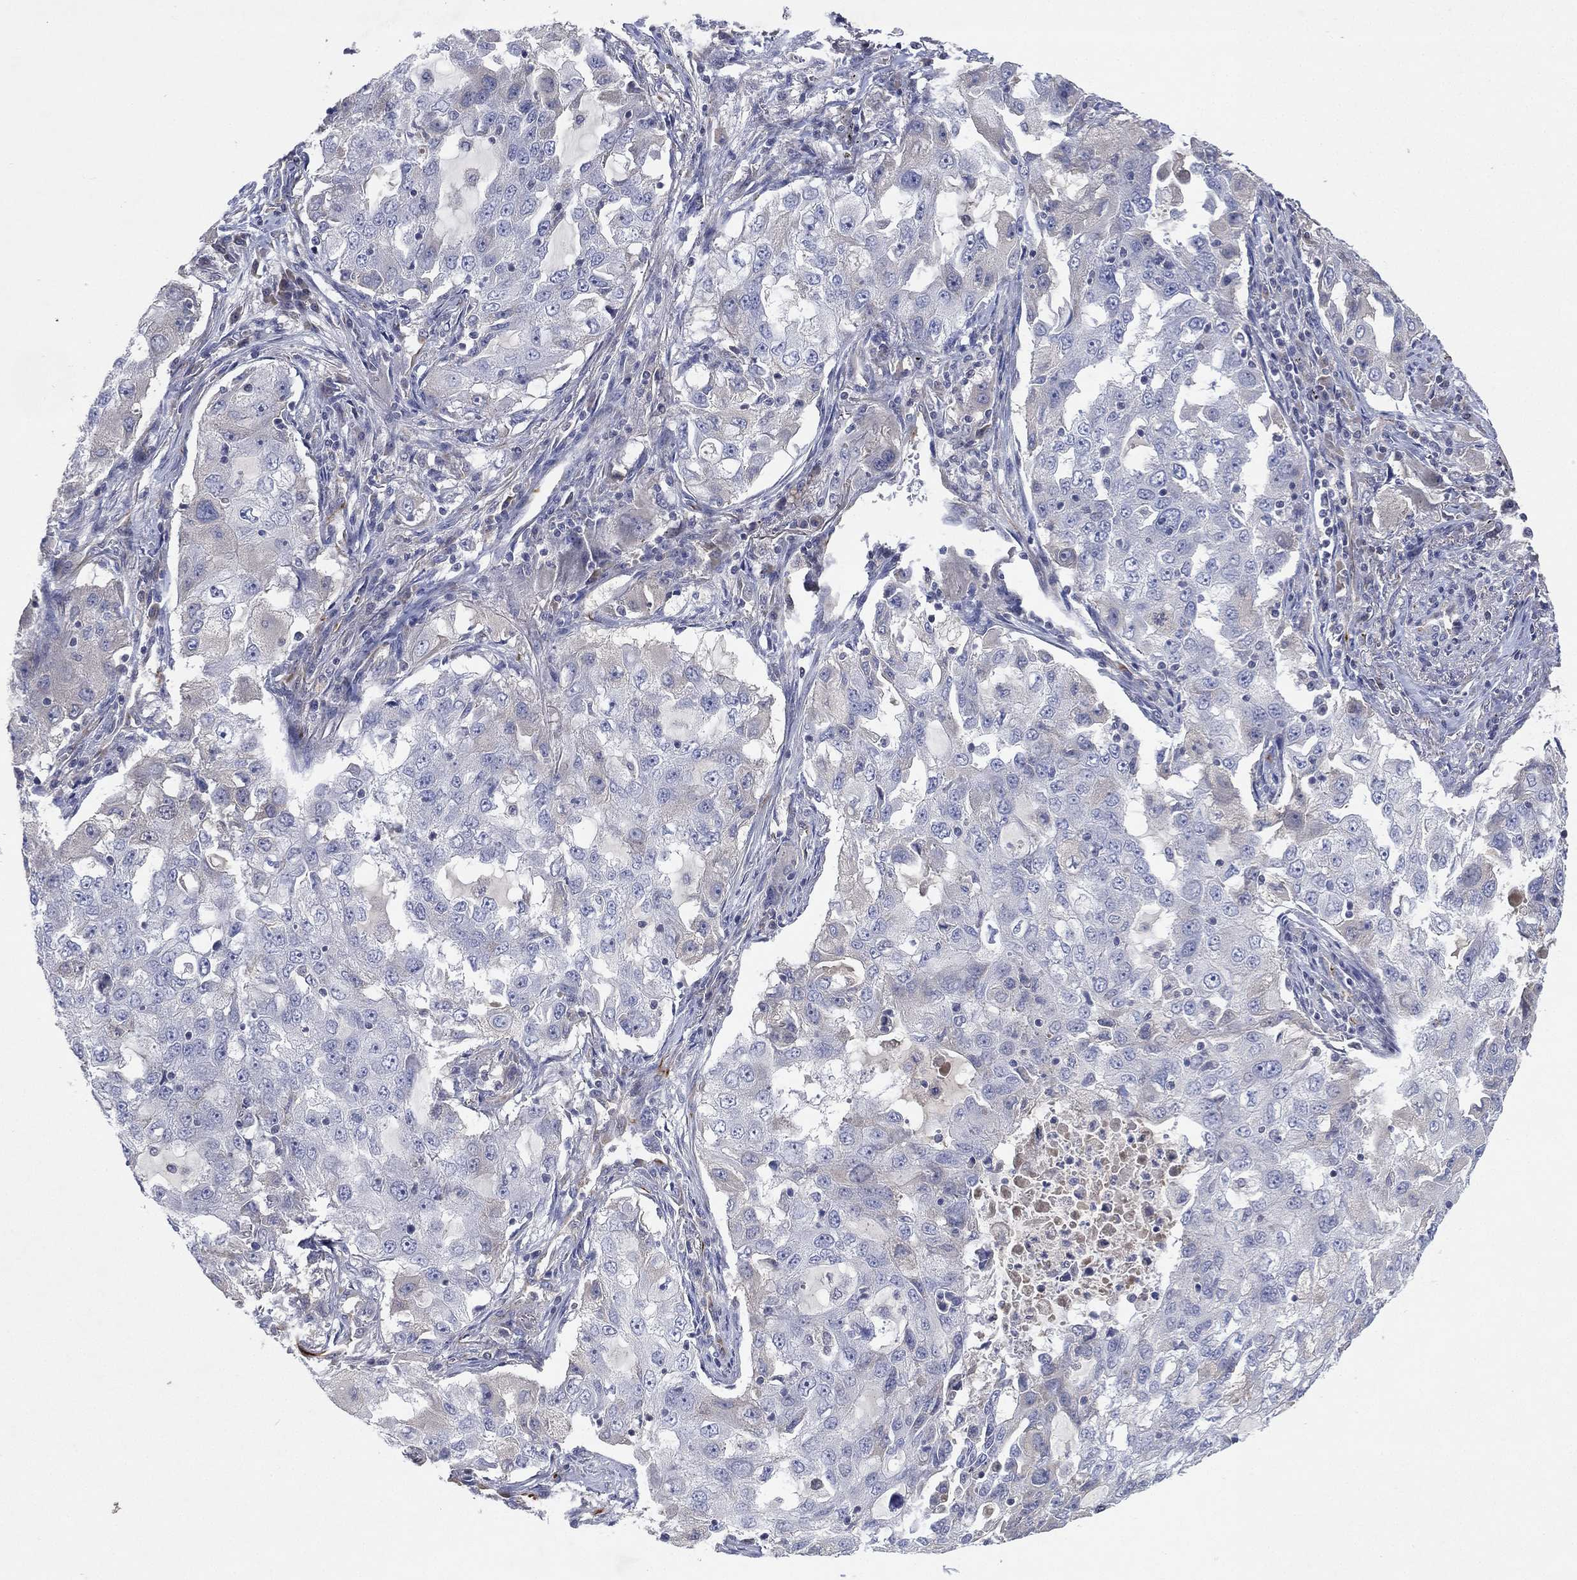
{"staining": {"intensity": "negative", "quantity": "none", "location": "none"}, "tissue": "lung cancer", "cell_type": "Tumor cells", "image_type": "cancer", "snomed": [{"axis": "morphology", "description": "Adenocarcinoma, NOS"}, {"axis": "topography", "description": "Lung"}], "caption": "Human adenocarcinoma (lung) stained for a protein using immunohistochemistry (IHC) reveals no expression in tumor cells.", "gene": "FLI1", "patient": {"sex": "female", "age": 61}}